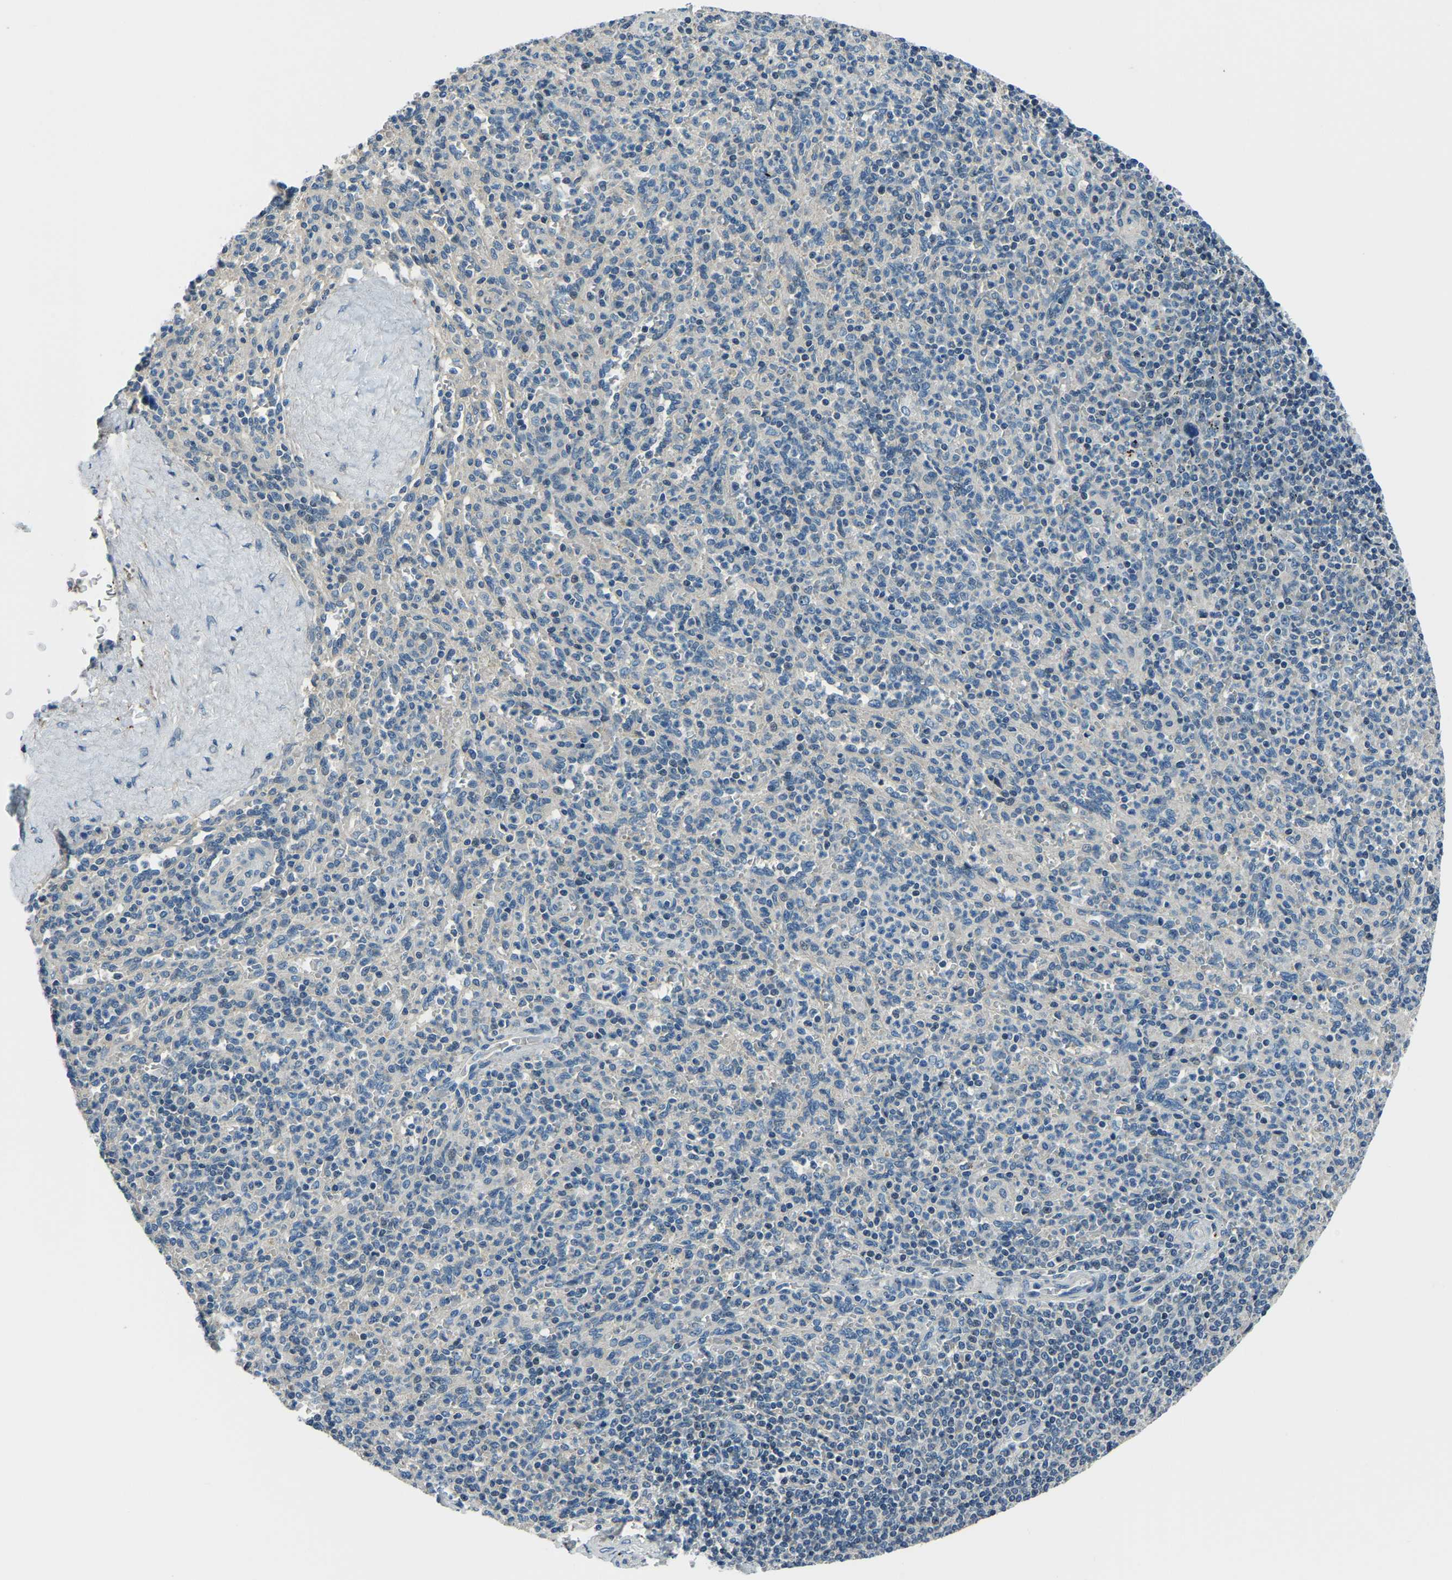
{"staining": {"intensity": "negative", "quantity": "none", "location": "none"}, "tissue": "spleen", "cell_type": "Cells in red pulp", "image_type": "normal", "snomed": [{"axis": "morphology", "description": "Normal tissue, NOS"}, {"axis": "topography", "description": "Spleen"}], "caption": "Cells in red pulp show no significant expression in normal spleen. Brightfield microscopy of immunohistochemistry stained with DAB (brown) and hematoxylin (blue), captured at high magnification.", "gene": "RRP1", "patient": {"sex": "male", "age": 36}}